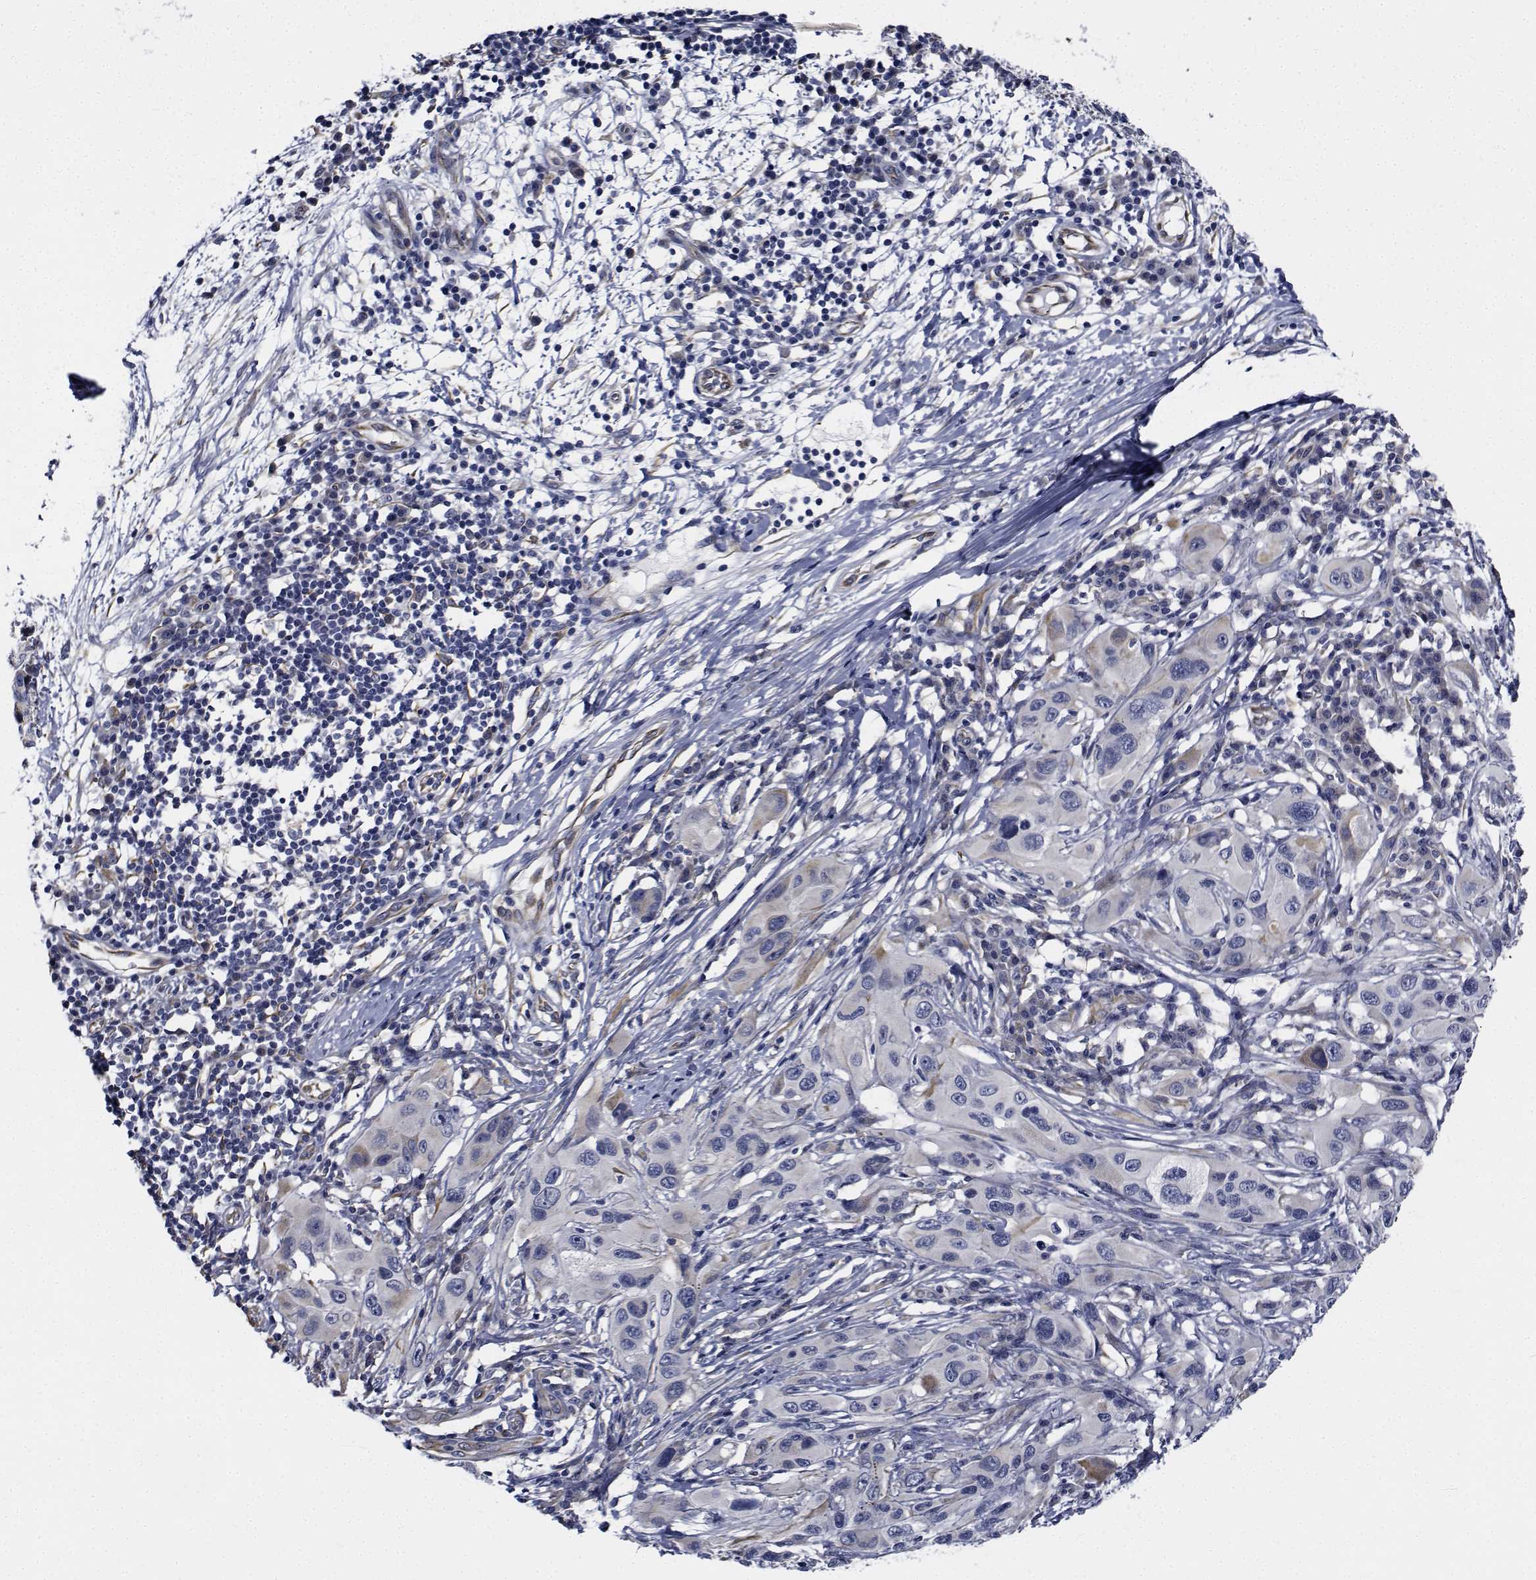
{"staining": {"intensity": "negative", "quantity": "none", "location": "none"}, "tissue": "melanoma", "cell_type": "Tumor cells", "image_type": "cancer", "snomed": [{"axis": "morphology", "description": "Malignant melanoma, NOS"}, {"axis": "topography", "description": "Skin"}], "caption": "This is an IHC image of melanoma. There is no positivity in tumor cells.", "gene": "TTBK1", "patient": {"sex": "male", "age": 53}}